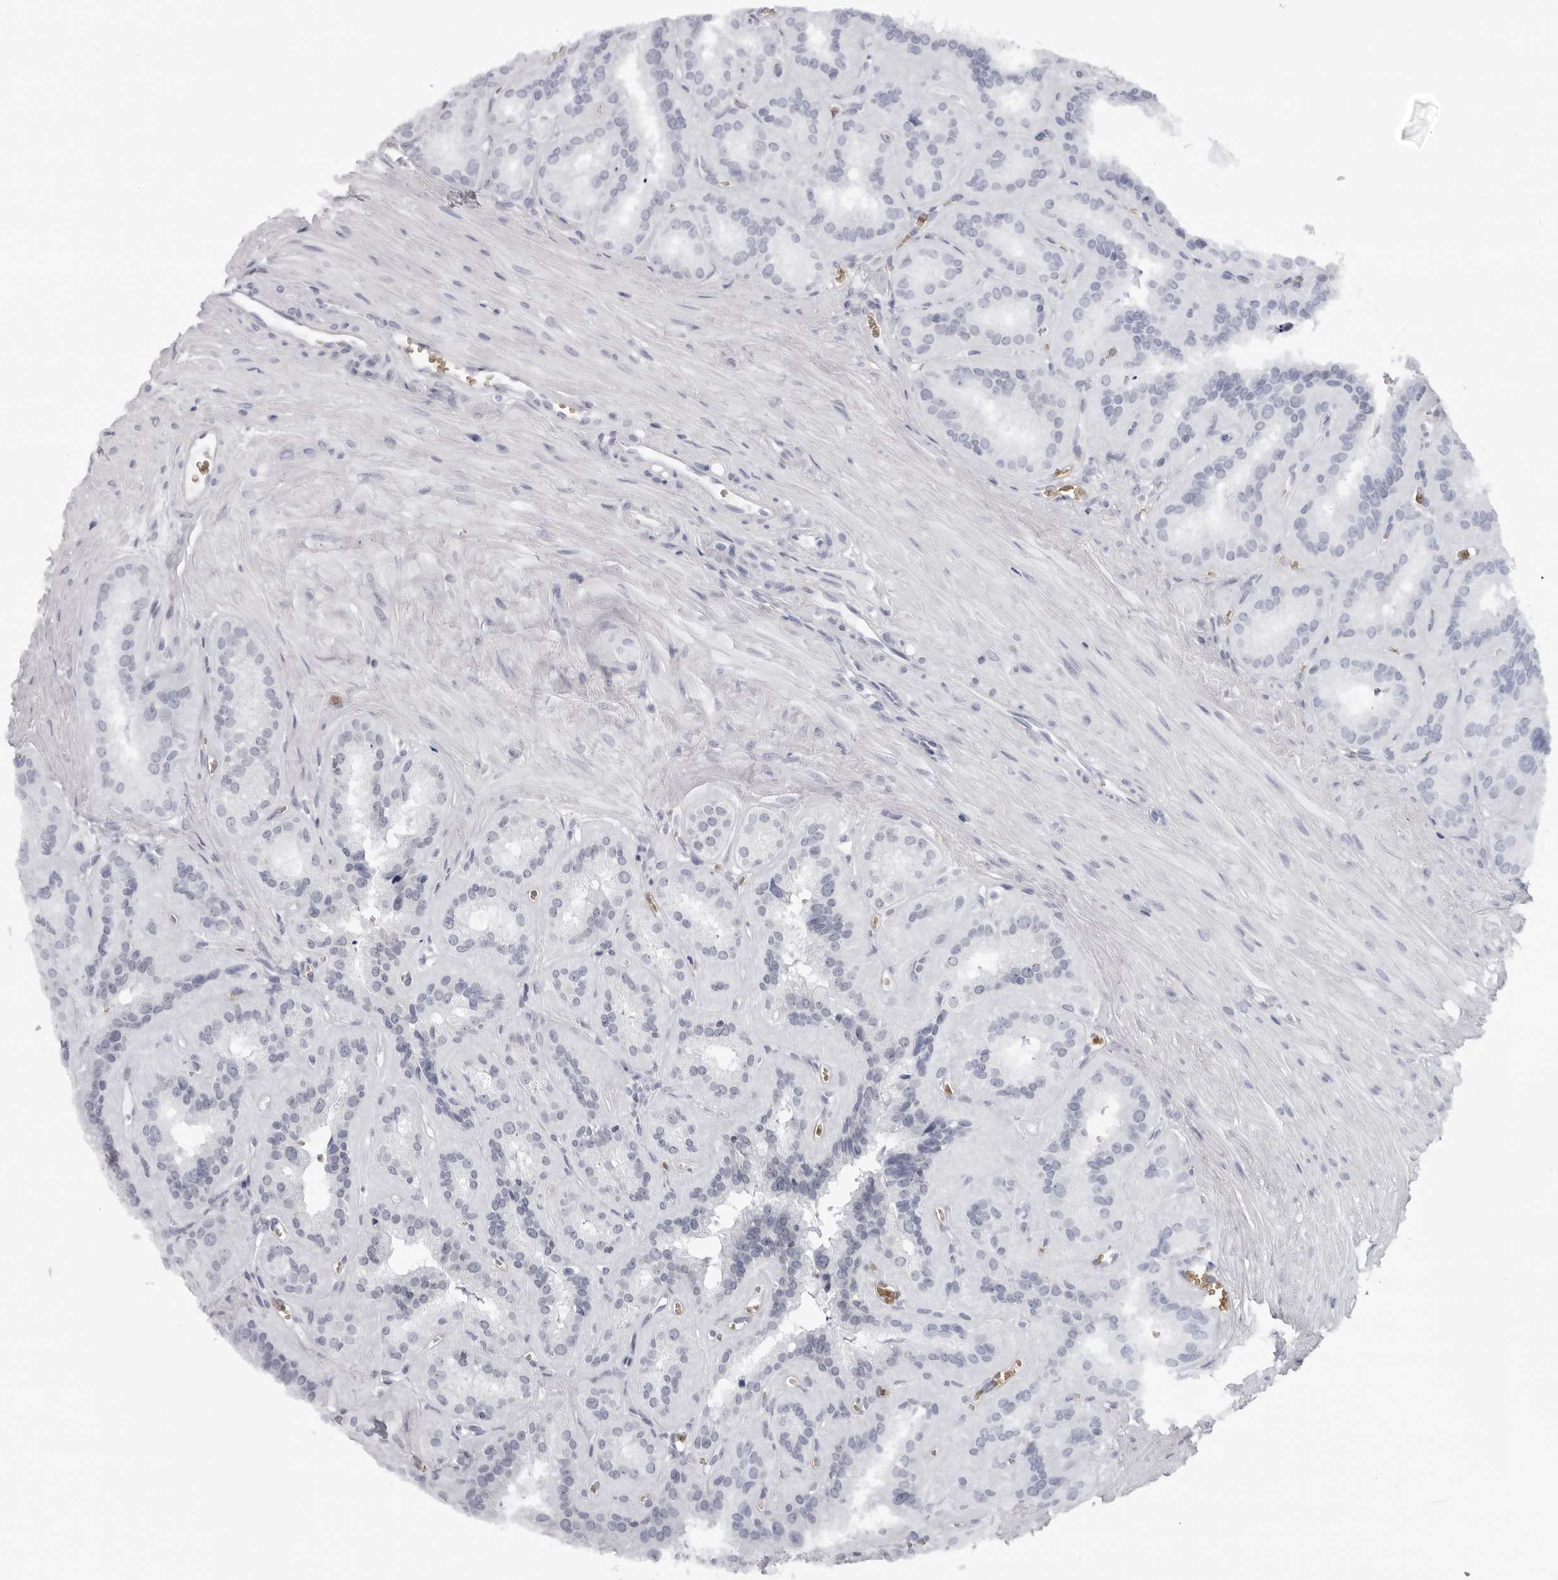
{"staining": {"intensity": "negative", "quantity": "none", "location": "none"}, "tissue": "seminal vesicle", "cell_type": "Glandular cells", "image_type": "normal", "snomed": [{"axis": "morphology", "description": "Normal tissue, NOS"}, {"axis": "topography", "description": "Prostate"}, {"axis": "topography", "description": "Seminal veicle"}], "caption": "Glandular cells are negative for protein expression in normal human seminal vesicle.", "gene": "EPB41", "patient": {"sex": "male", "age": 59}}